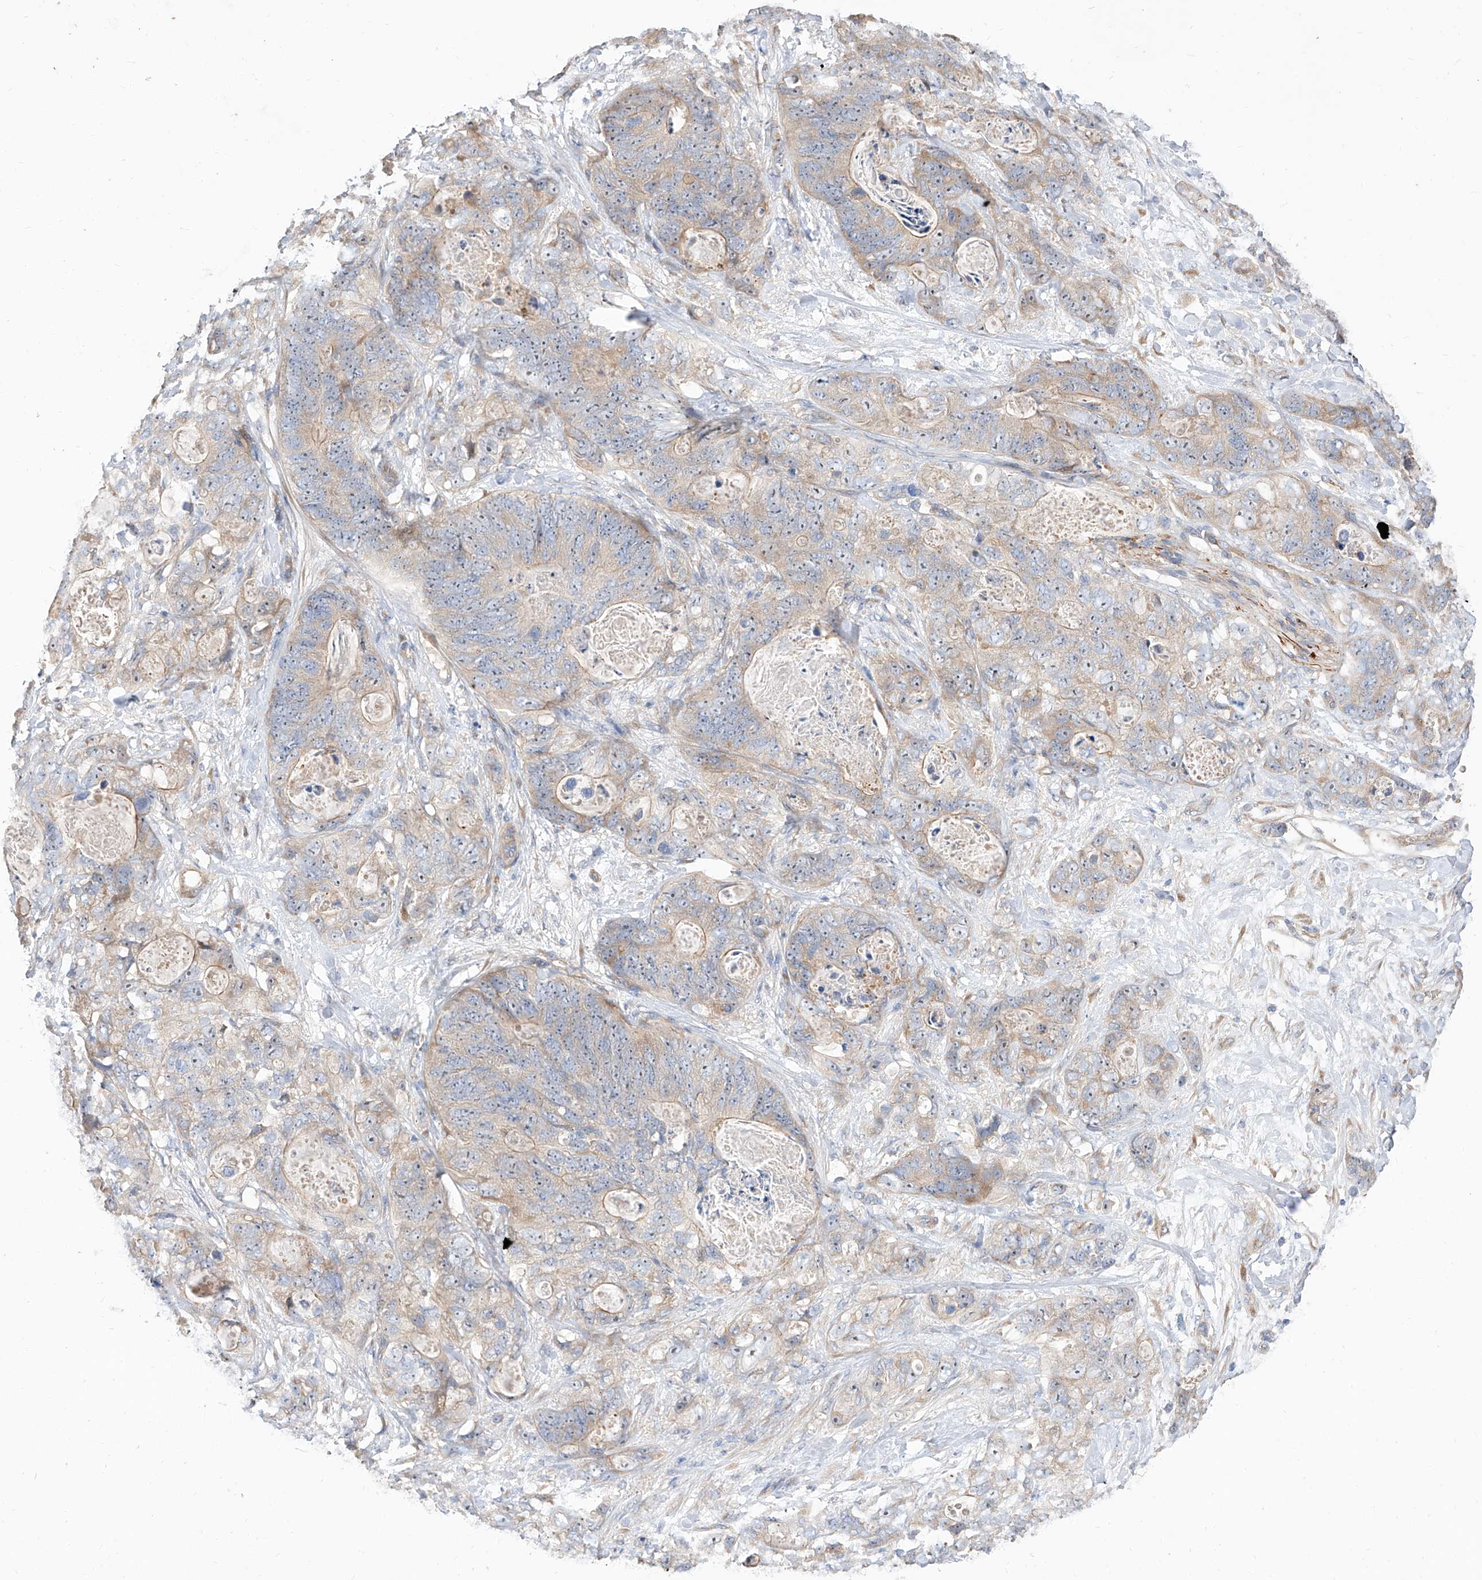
{"staining": {"intensity": "weak", "quantity": "<25%", "location": "cytoplasmic/membranous"}, "tissue": "stomach cancer", "cell_type": "Tumor cells", "image_type": "cancer", "snomed": [{"axis": "morphology", "description": "Normal tissue, NOS"}, {"axis": "morphology", "description": "Adenocarcinoma, NOS"}, {"axis": "topography", "description": "Stomach"}], "caption": "The histopathology image shows no staining of tumor cells in stomach cancer (adenocarcinoma).", "gene": "DIRAS3", "patient": {"sex": "female", "age": 89}}